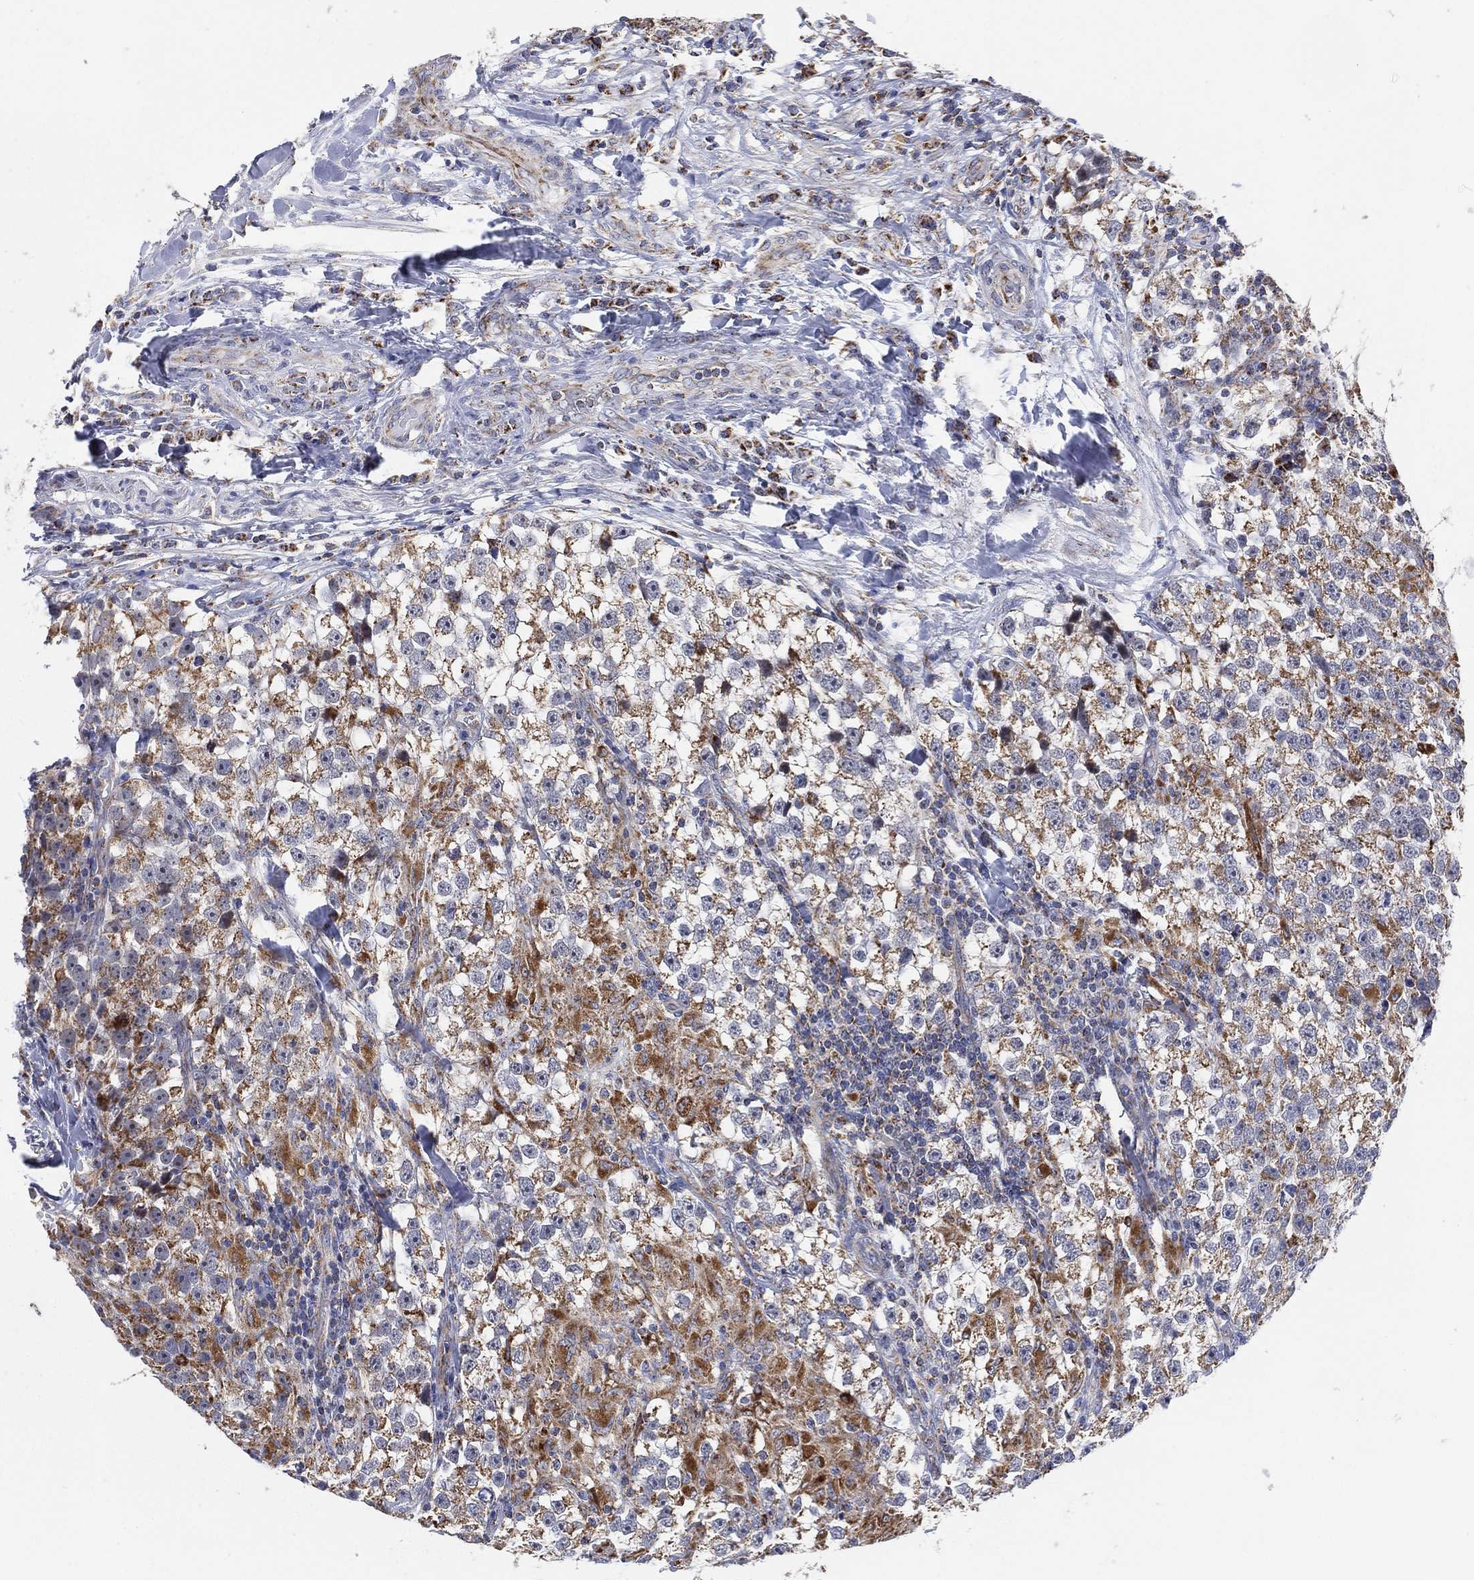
{"staining": {"intensity": "strong", "quantity": "<25%", "location": "cytoplasmic/membranous"}, "tissue": "testis cancer", "cell_type": "Tumor cells", "image_type": "cancer", "snomed": [{"axis": "morphology", "description": "Seminoma, NOS"}, {"axis": "topography", "description": "Testis"}], "caption": "Immunohistochemistry (IHC) (DAB (3,3'-diaminobenzidine)) staining of human seminoma (testis) reveals strong cytoplasmic/membranous protein staining in about <25% of tumor cells.", "gene": "GCAT", "patient": {"sex": "male", "age": 46}}